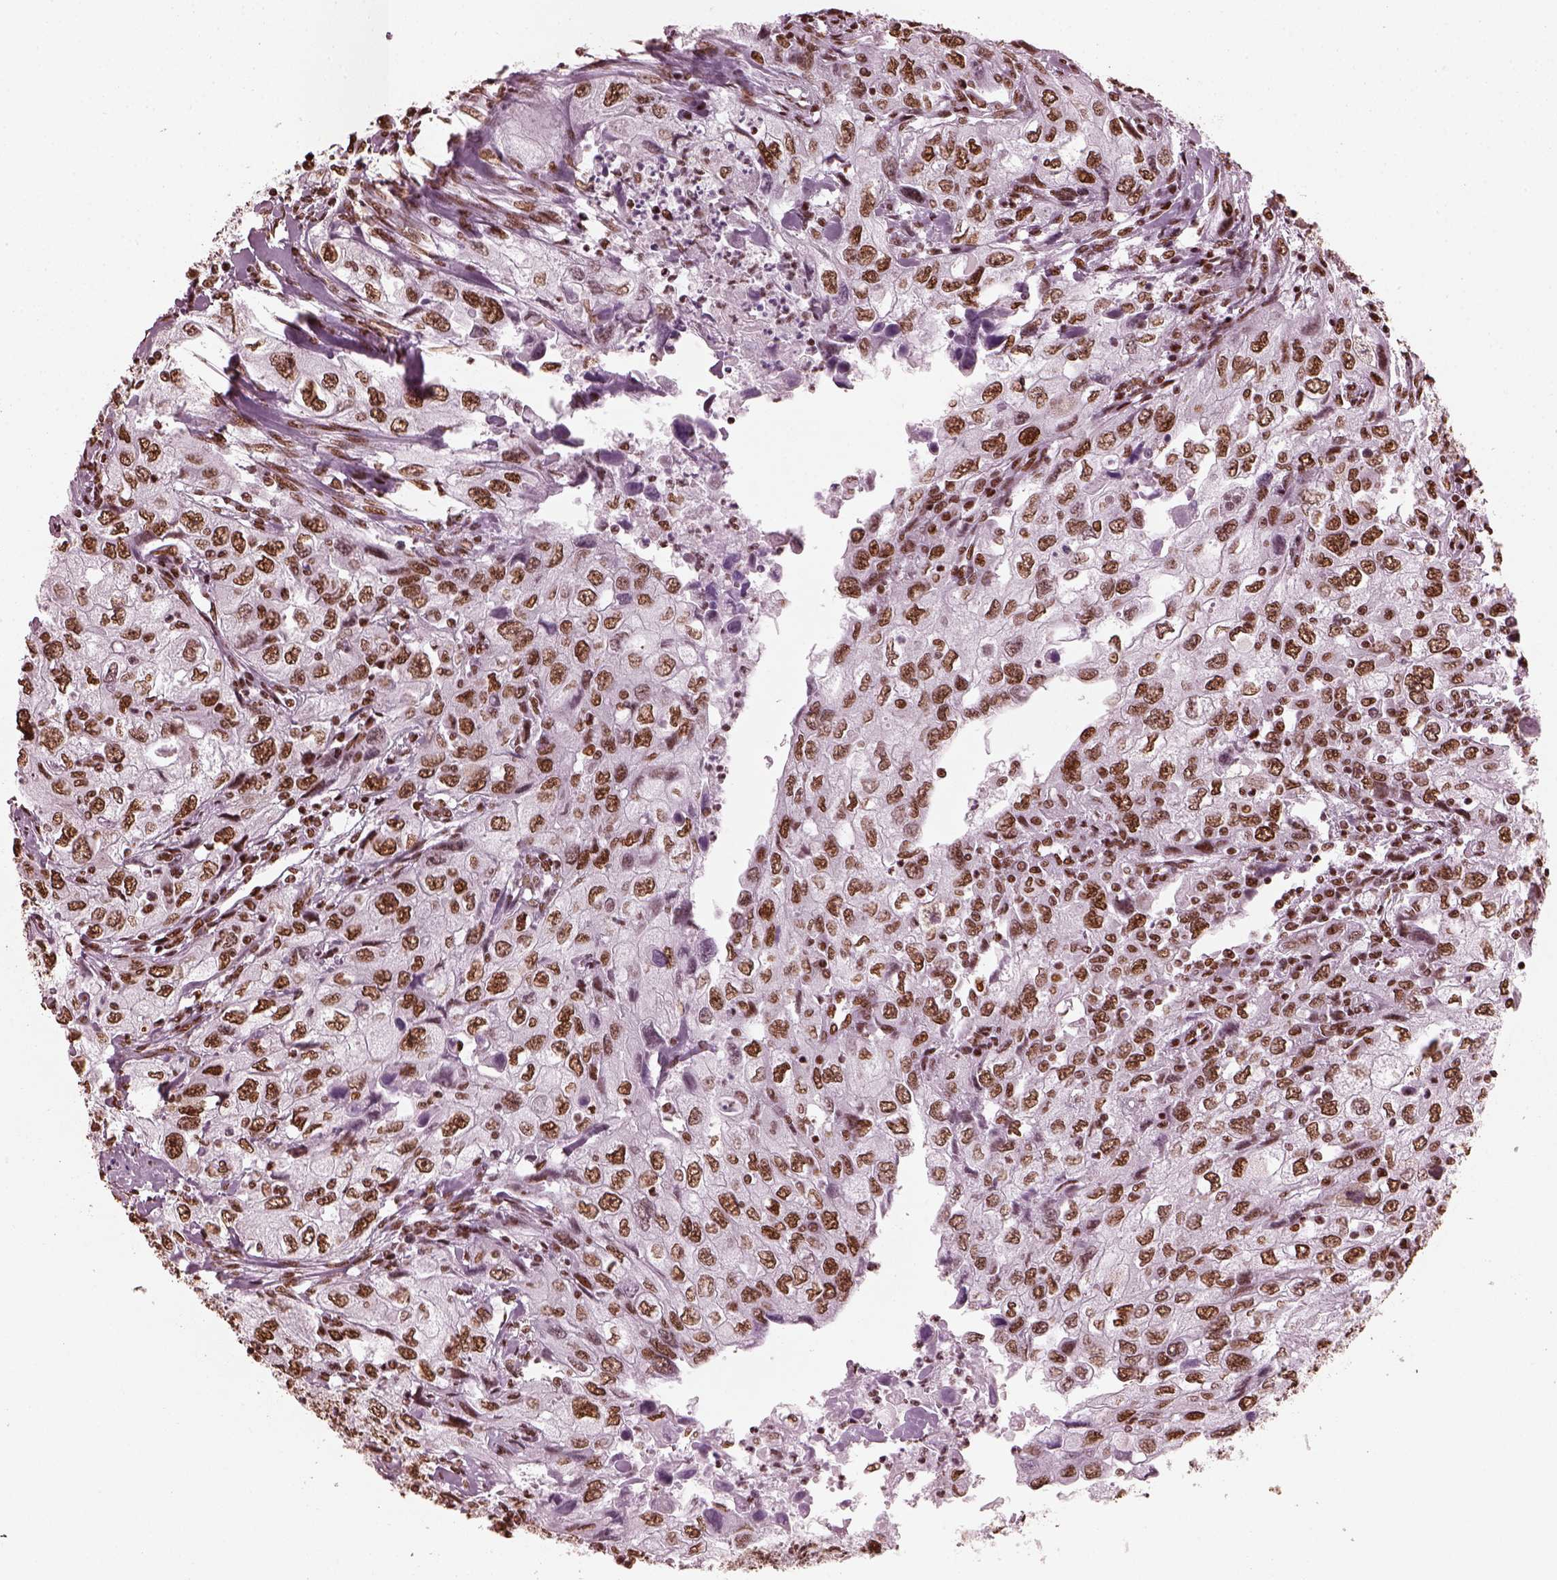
{"staining": {"intensity": "moderate", "quantity": ">75%", "location": "nuclear"}, "tissue": "urothelial cancer", "cell_type": "Tumor cells", "image_type": "cancer", "snomed": [{"axis": "morphology", "description": "Urothelial carcinoma, High grade"}, {"axis": "topography", "description": "Urinary bladder"}], "caption": "Immunohistochemical staining of human high-grade urothelial carcinoma reveals medium levels of moderate nuclear protein staining in approximately >75% of tumor cells. The protein is stained brown, and the nuclei are stained in blue (DAB IHC with brightfield microscopy, high magnification).", "gene": "CBFA2T3", "patient": {"sex": "male", "age": 76}}